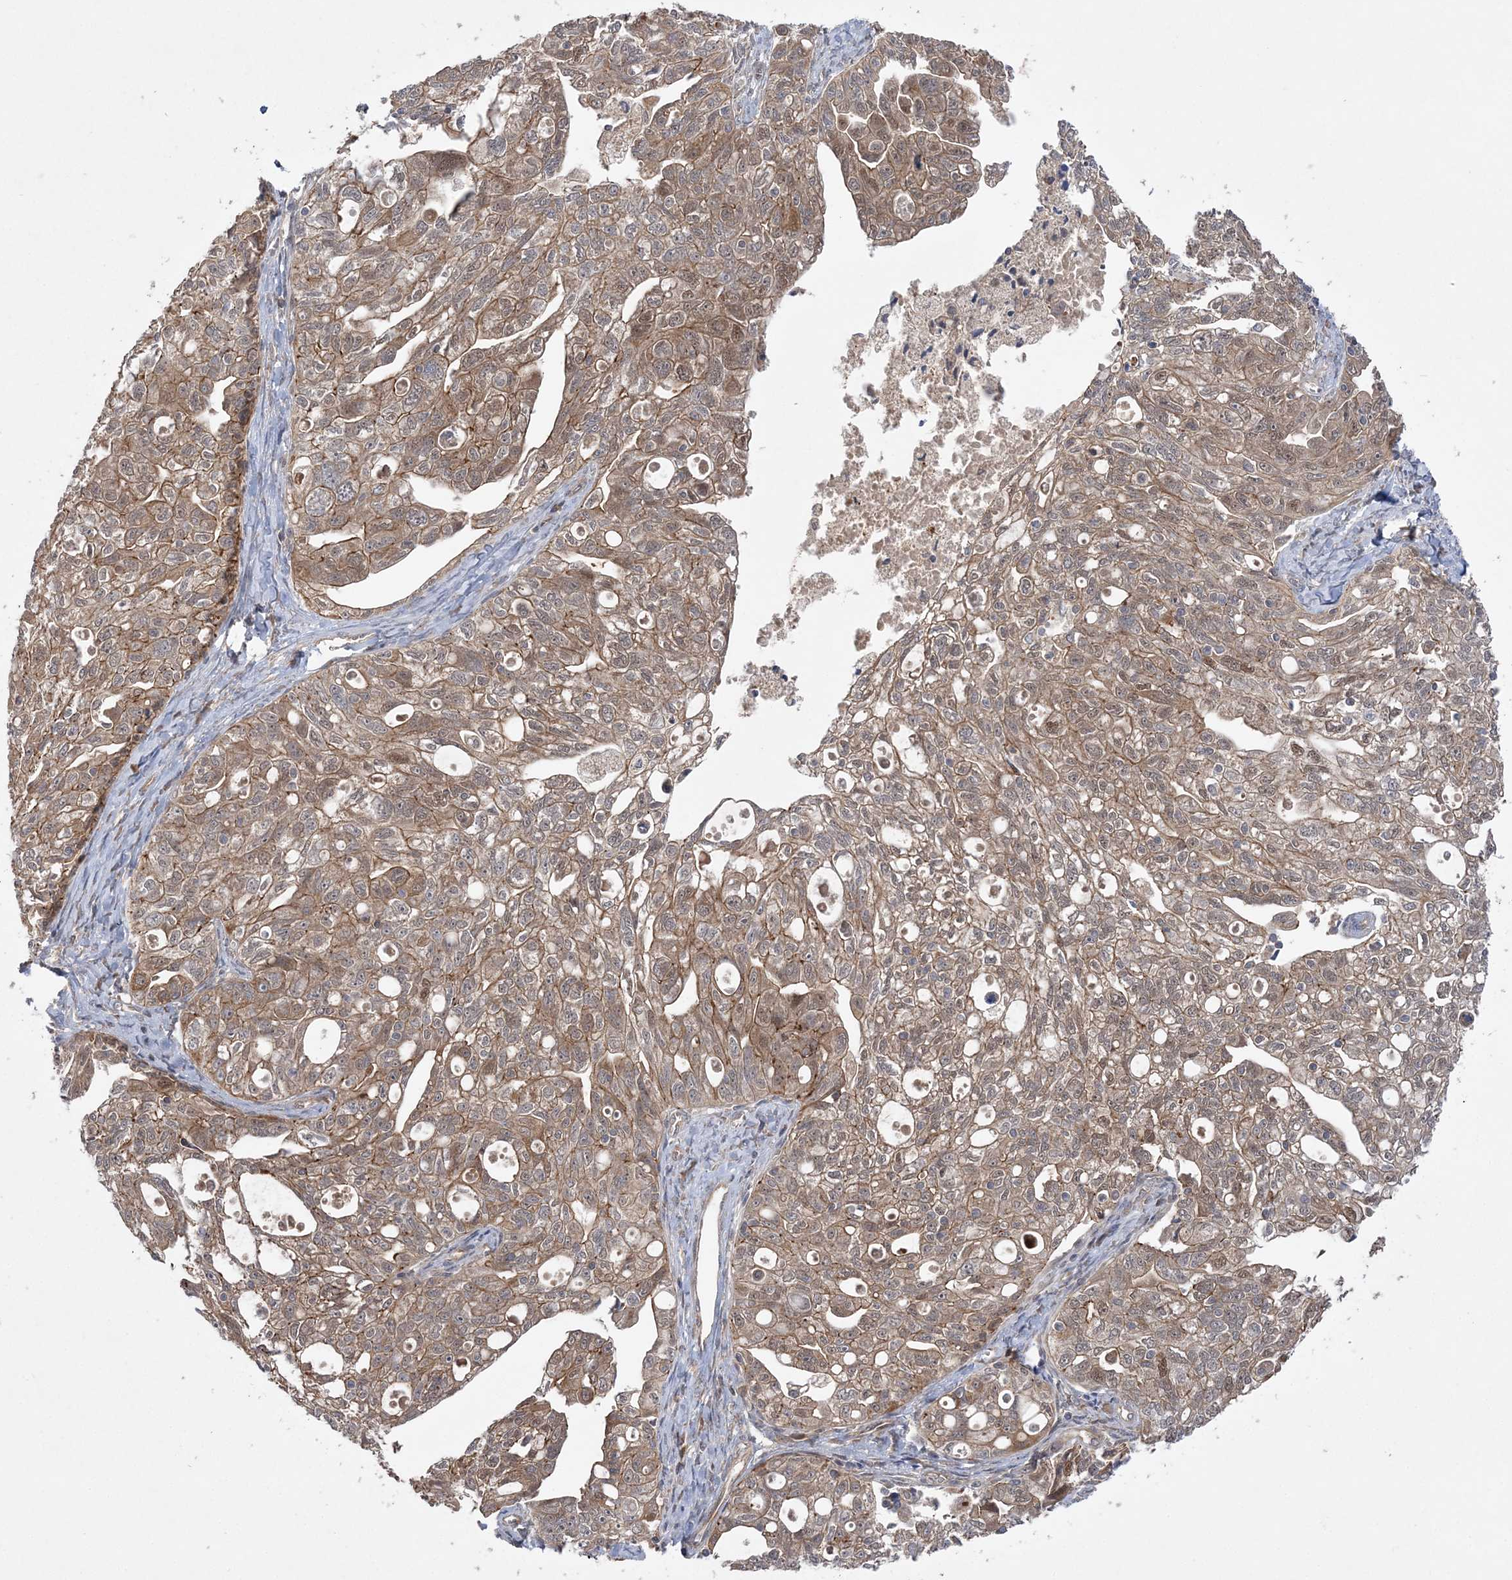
{"staining": {"intensity": "weak", "quantity": ">75%", "location": "cytoplasmic/membranous"}, "tissue": "ovarian cancer", "cell_type": "Tumor cells", "image_type": "cancer", "snomed": [{"axis": "morphology", "description": "Carcinoma, NOS"}, {"axis": "morphology", "description": "Cystadenocarcinoma, serous, NOS"}, {"axis": "topography", "description": "Ovary"}], "caption": "DAB immunohistochemical staining of ovarian cancer (serous cystadenocarcinoma) demonstrates weak cytoplasmic/membranous protein staining in approximately >75% of tumor cells.", "gene": "MMADHC", "patient": {"sex": "female", "age": 69}}